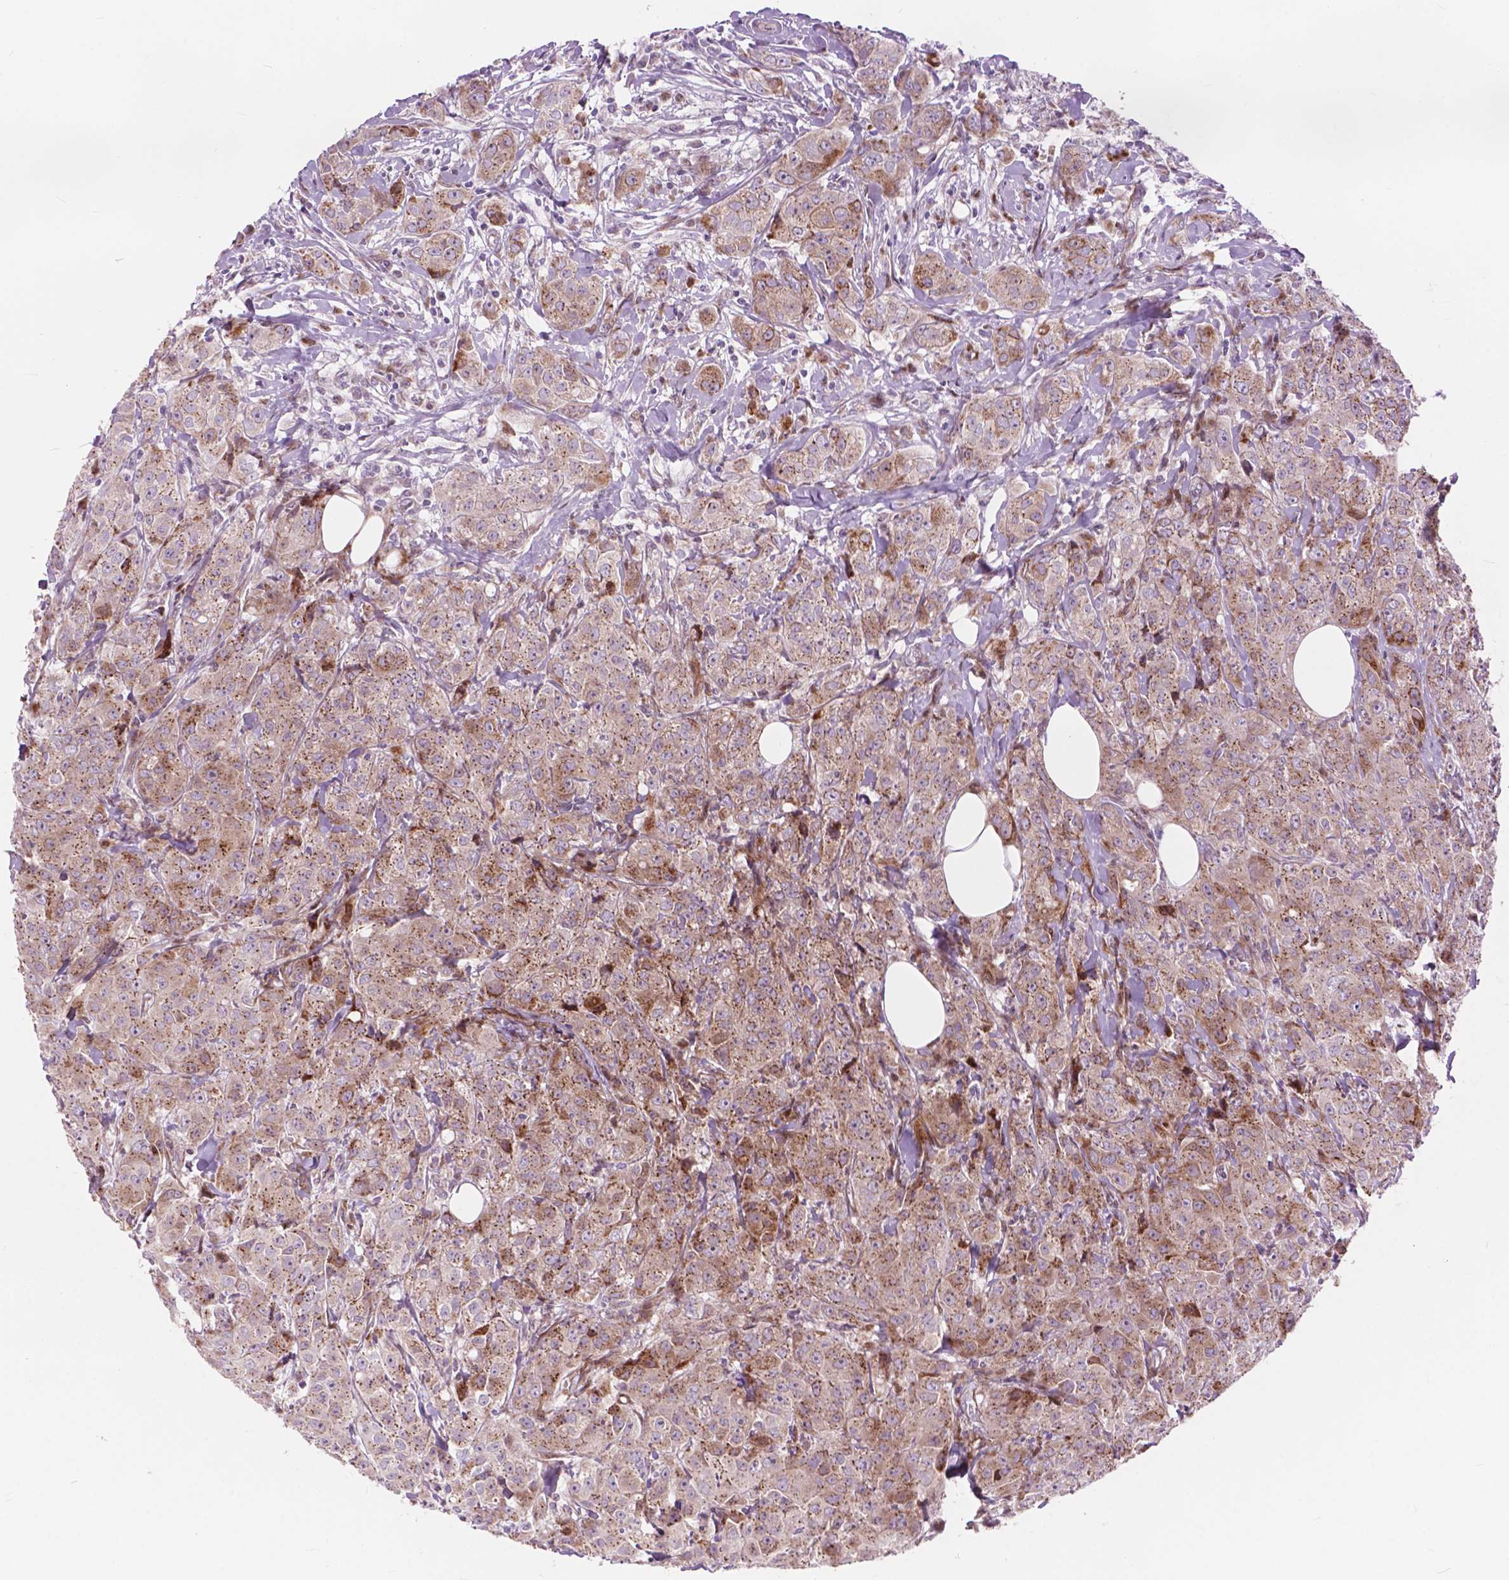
{"staining": {"intensity": "moderate", "quantity": ">75%", "location": "cytoplasmic/membranous"}, "tissue": "breast cancer", "cell_type": "Tumor cells", "image_type": "cancer", "snomed": [{"axis": "morphology", "description": "Duct carcinoma"}, {"axis": "topography", "description": "Breast"}], "caption": "Tumor cells demonstrate medium levels of moderate cytoplasmic/membranous positivity in about >75% of cells in human breast cancer (invasive ductal carcinoma).", "gene": "MORN1", "patient": {"sex": "female", "age": 43}}